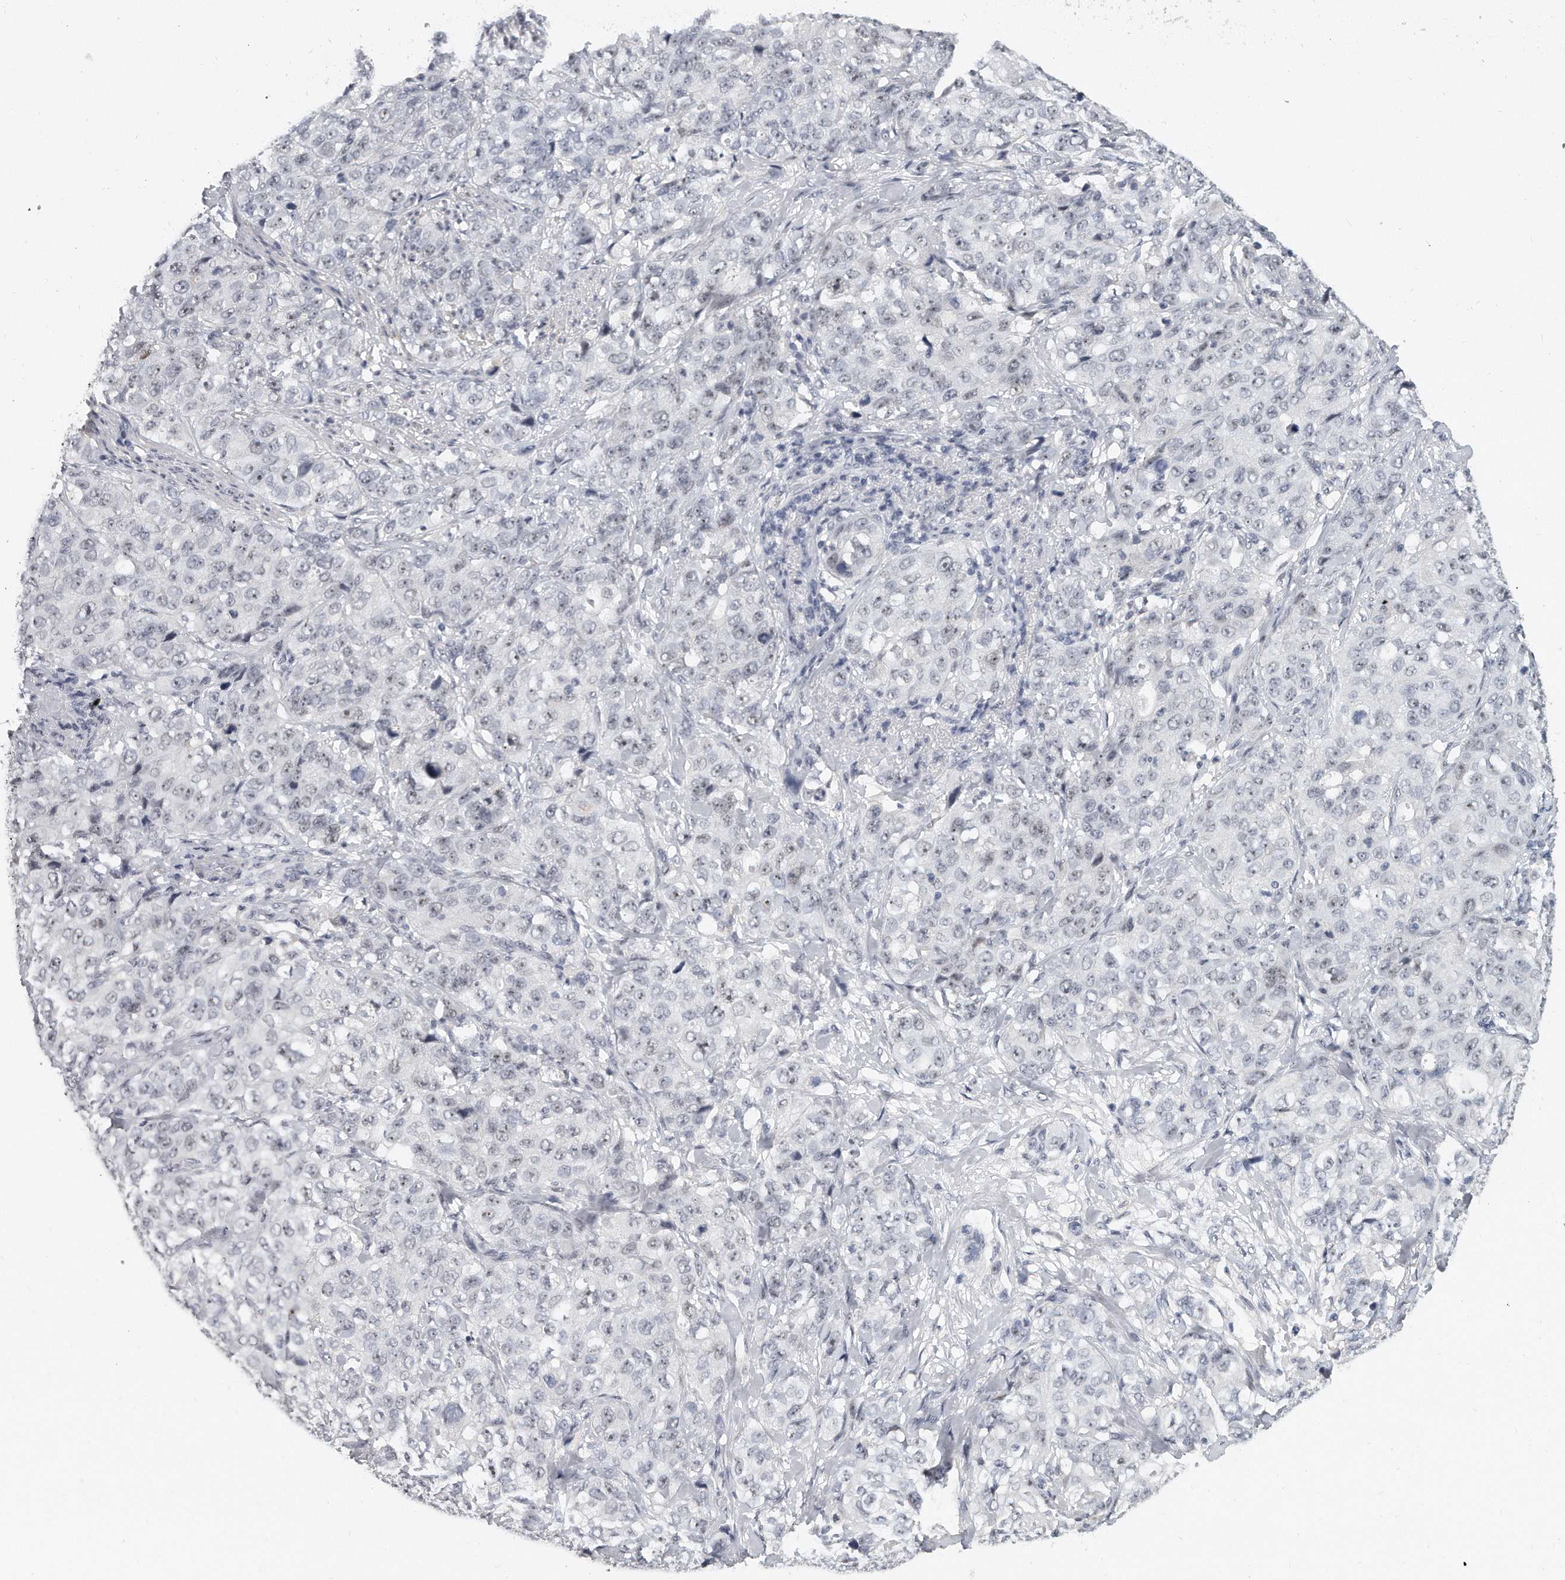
{"staining": {"intensity": "negative", "quantity": "none", "location": "none"}, "tissue": "stomach cancer", "cell_type": "Tumor cells", "image_type": "cancer", "snomed": [{"axis": "morphology", "description": "Adenocarcinoma, NOS"}, {"axis": "topography", "description": "Stomach"}], "caption": "The micrograph reveals no staining of tumor cells in stomach cancer (adenocarcinoma). Brightfield microscopy of immunohistochemistry stained with DAB (brown) and hematoxylin (blue), captured at high magnification.", "gene": "TFCP2L1", "patient": {"sex": "male", "age": 48}}